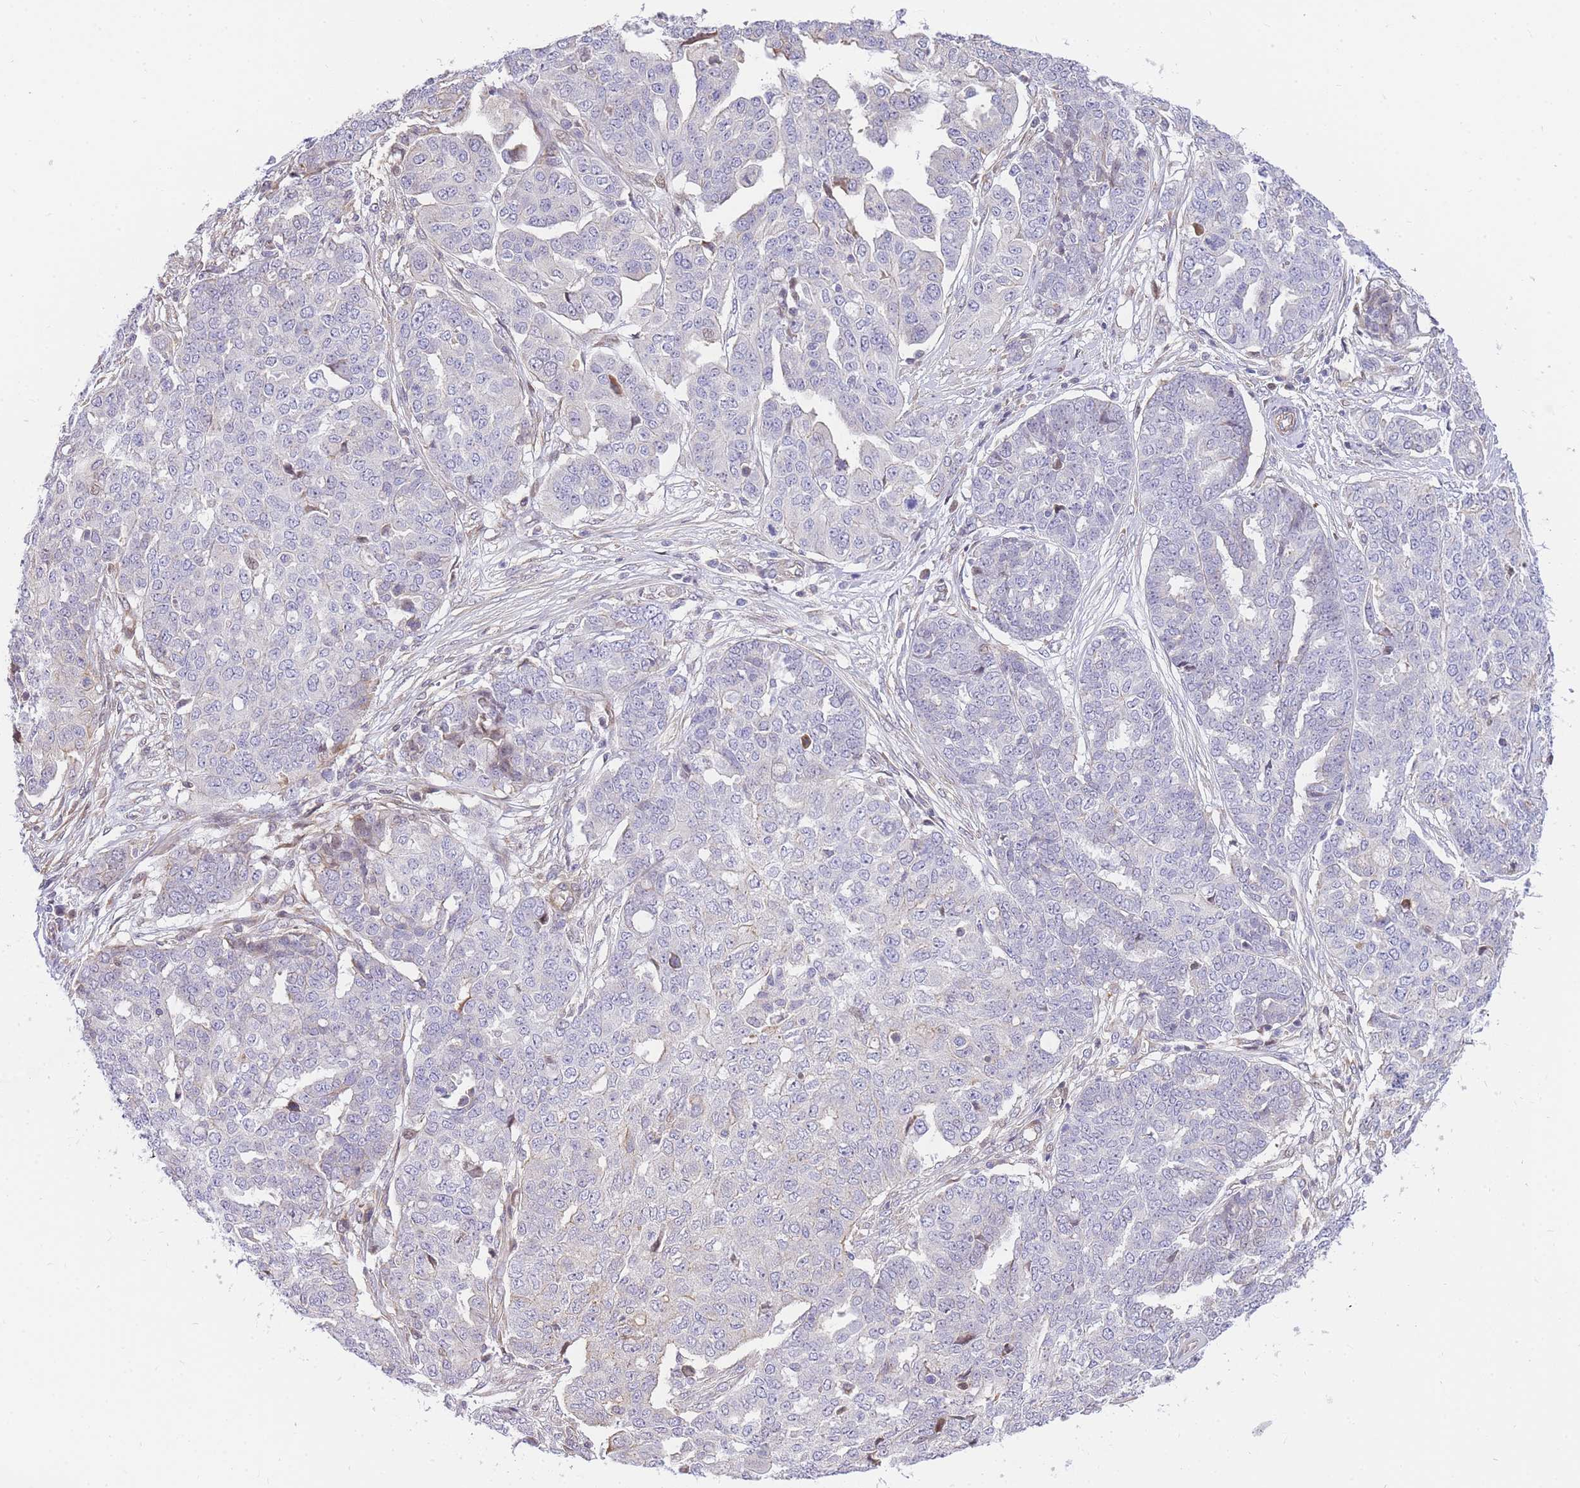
{"staining": {"intensity": "negative", "quantity": "none", "location": "none"}, "tissue": "ovarian cancer", "cell_type": "Tumor cells", "image_type": "cancer", "snomed": [{"axis": "morphology", "description": "Cystadenocarcinoma, serous, NOS"}, {"axis": "topography", "description": "Soft tissue"}, {"axis": "topography", "description": "Ovary"}], "caption": "DAB (3,3'-diaminobenzidine) immunohistochemical staining of human ovarian cancer displays no significant expression in tumor cells.", "gene": "S100PBP", "patient": {"sex": "female", "age": 57}}